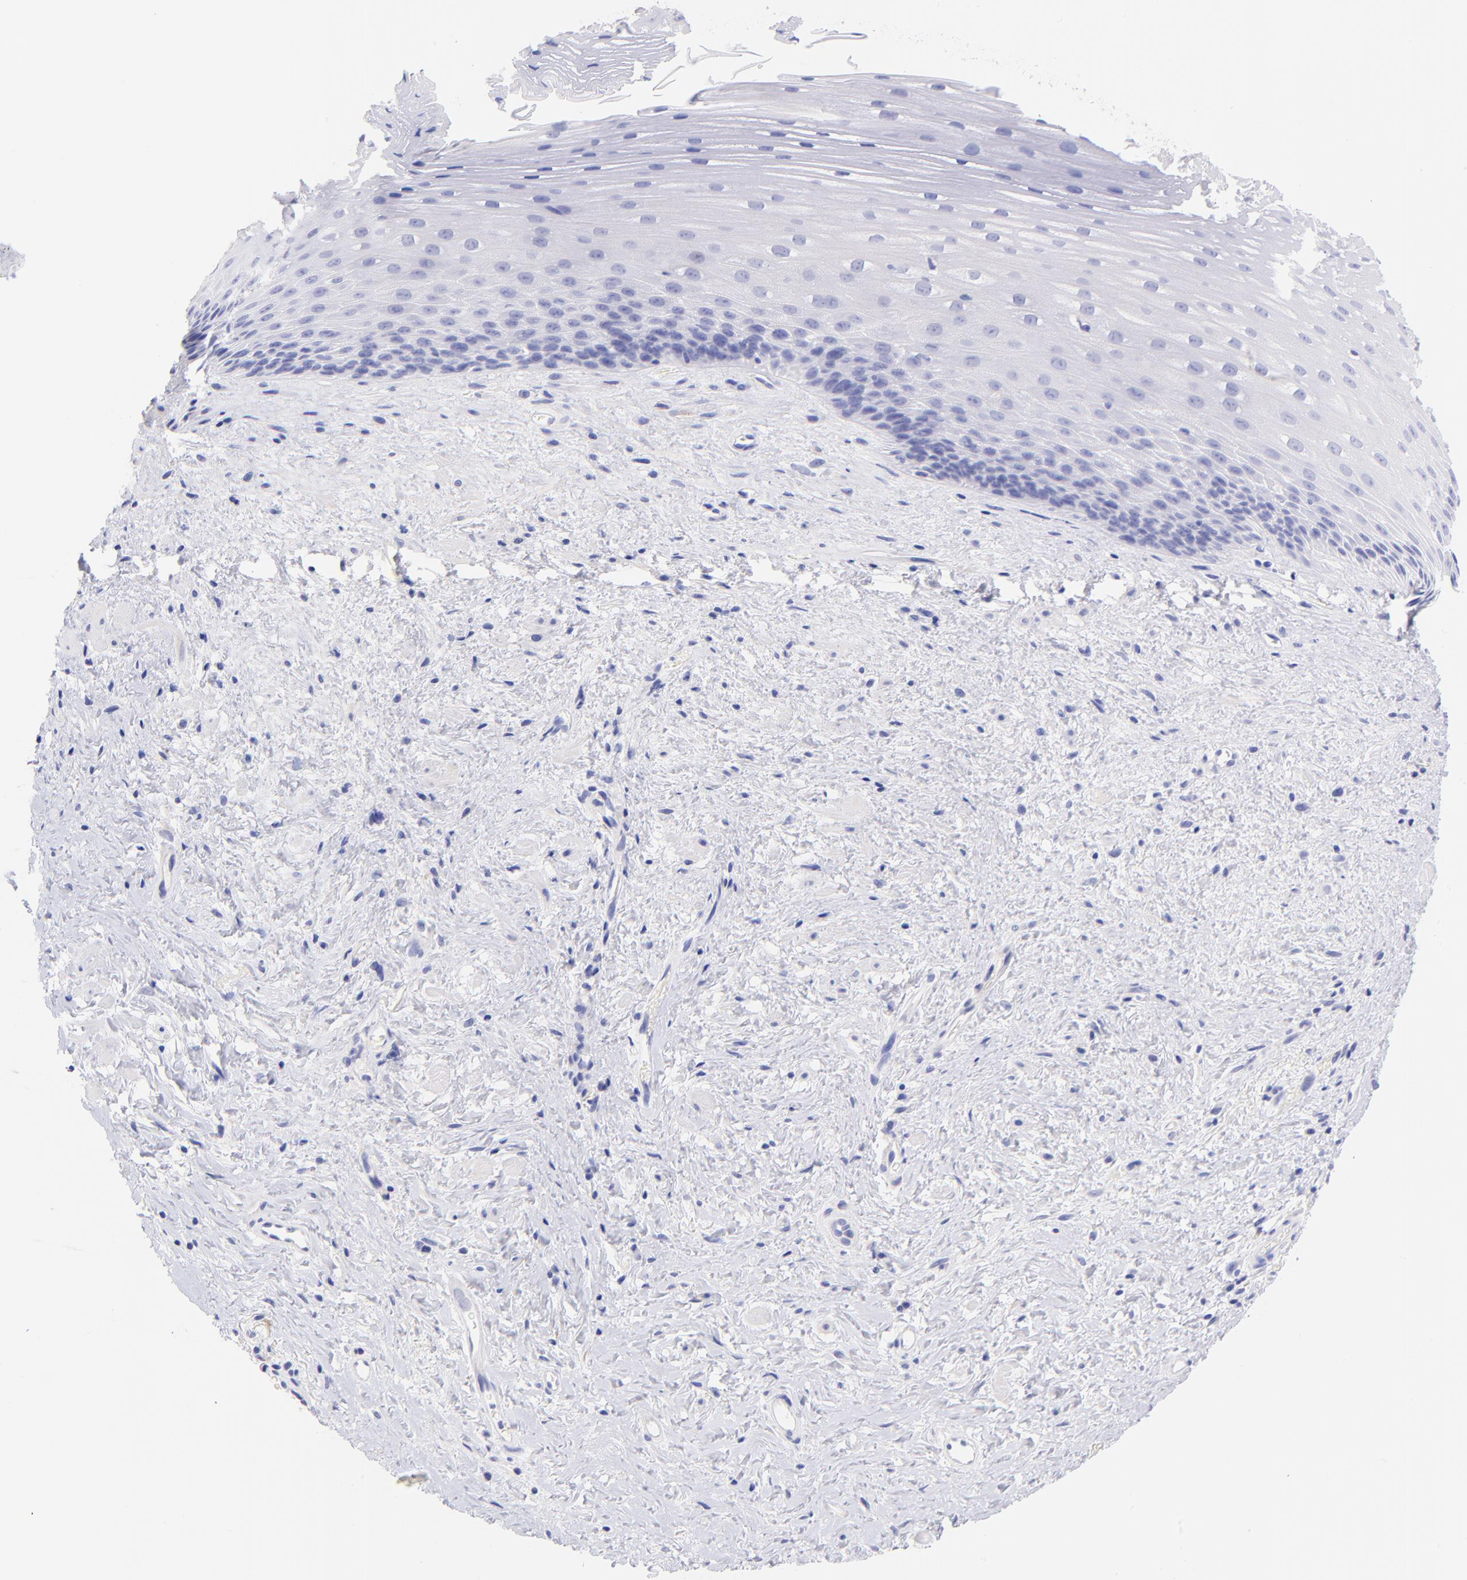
{"staining": {"intensity": "negative", "quantity": "none", "location": "none"}, "tissue": "esophagus", "cell_type": "Squamous epithelial cells", "image_type": "normal", "snomed": [{"axis": "morphology", "description": "Normal tissue, NOS"}, {"axis": "topography", "description": "Esophagus"}], "caption": "DAB immunohistochemical staining of benign esophagus demonstrates no significant staining in squamous epithelial cells. Nuclei are stained in blue.", "gene": "RAB3B", "patient": {"sex": "female", "age": 70}}